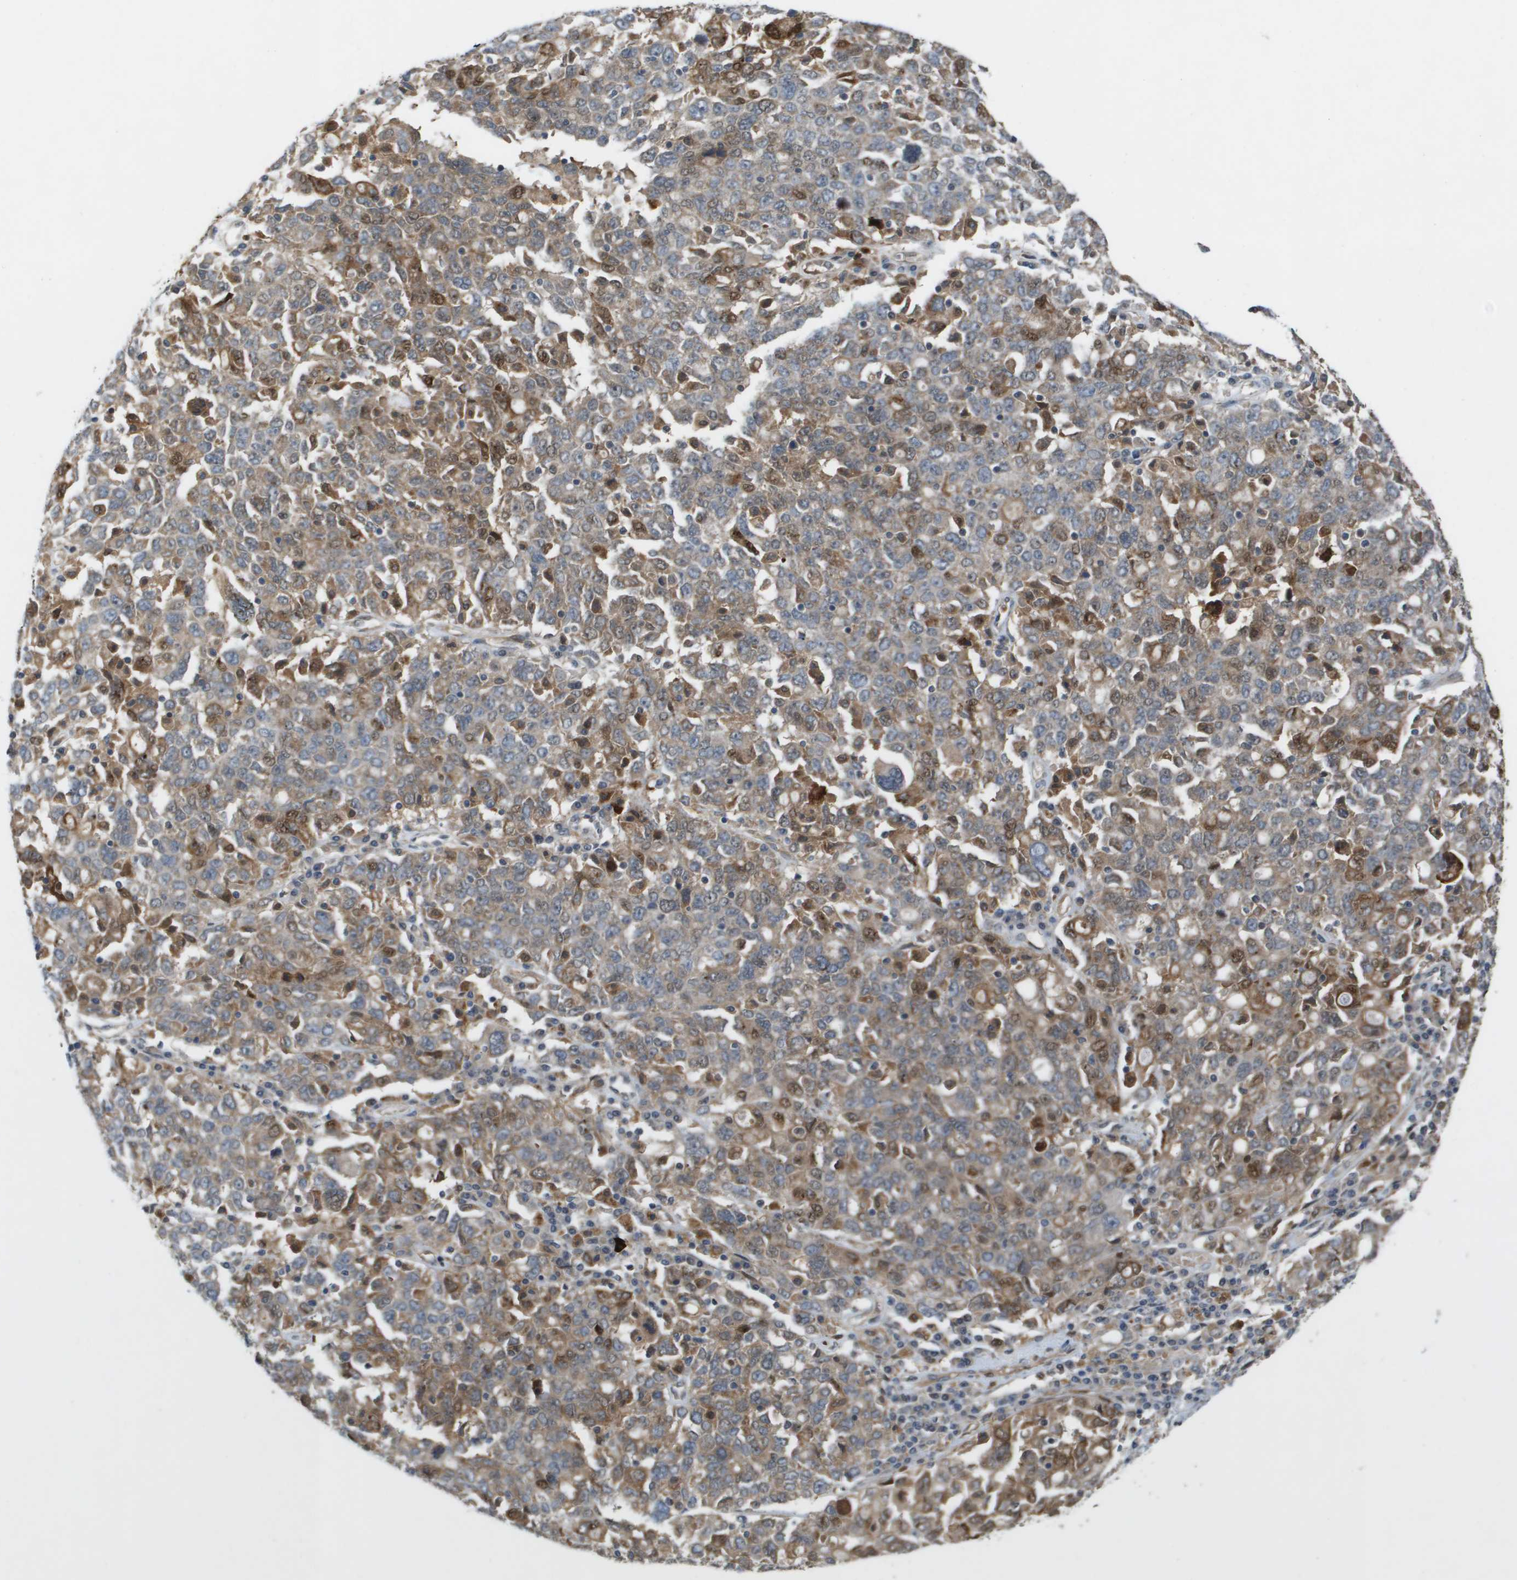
{"staining": {"intensity": "moderate", "quantity": "25%-75%", "location": "cytoplasmic/membranous,nuclear"}, "tissue": "ovarian cancer", "cell_type": "Tumor cells", "image_type": "cancer", "snomed": [{"axis": "morphology", "description": "Carcinoma, endometroid"}, {"axis": "topography", "description": "Ovary"}], "caption": "This is an image of IHC staining of endometroid carcinoma (ovarian), which shows moderate staining in the cytoplasmic/membranous and nuclear of tumor cells.", "gene": "PALD1", "patient": {"sex": "female", "age": 62}}